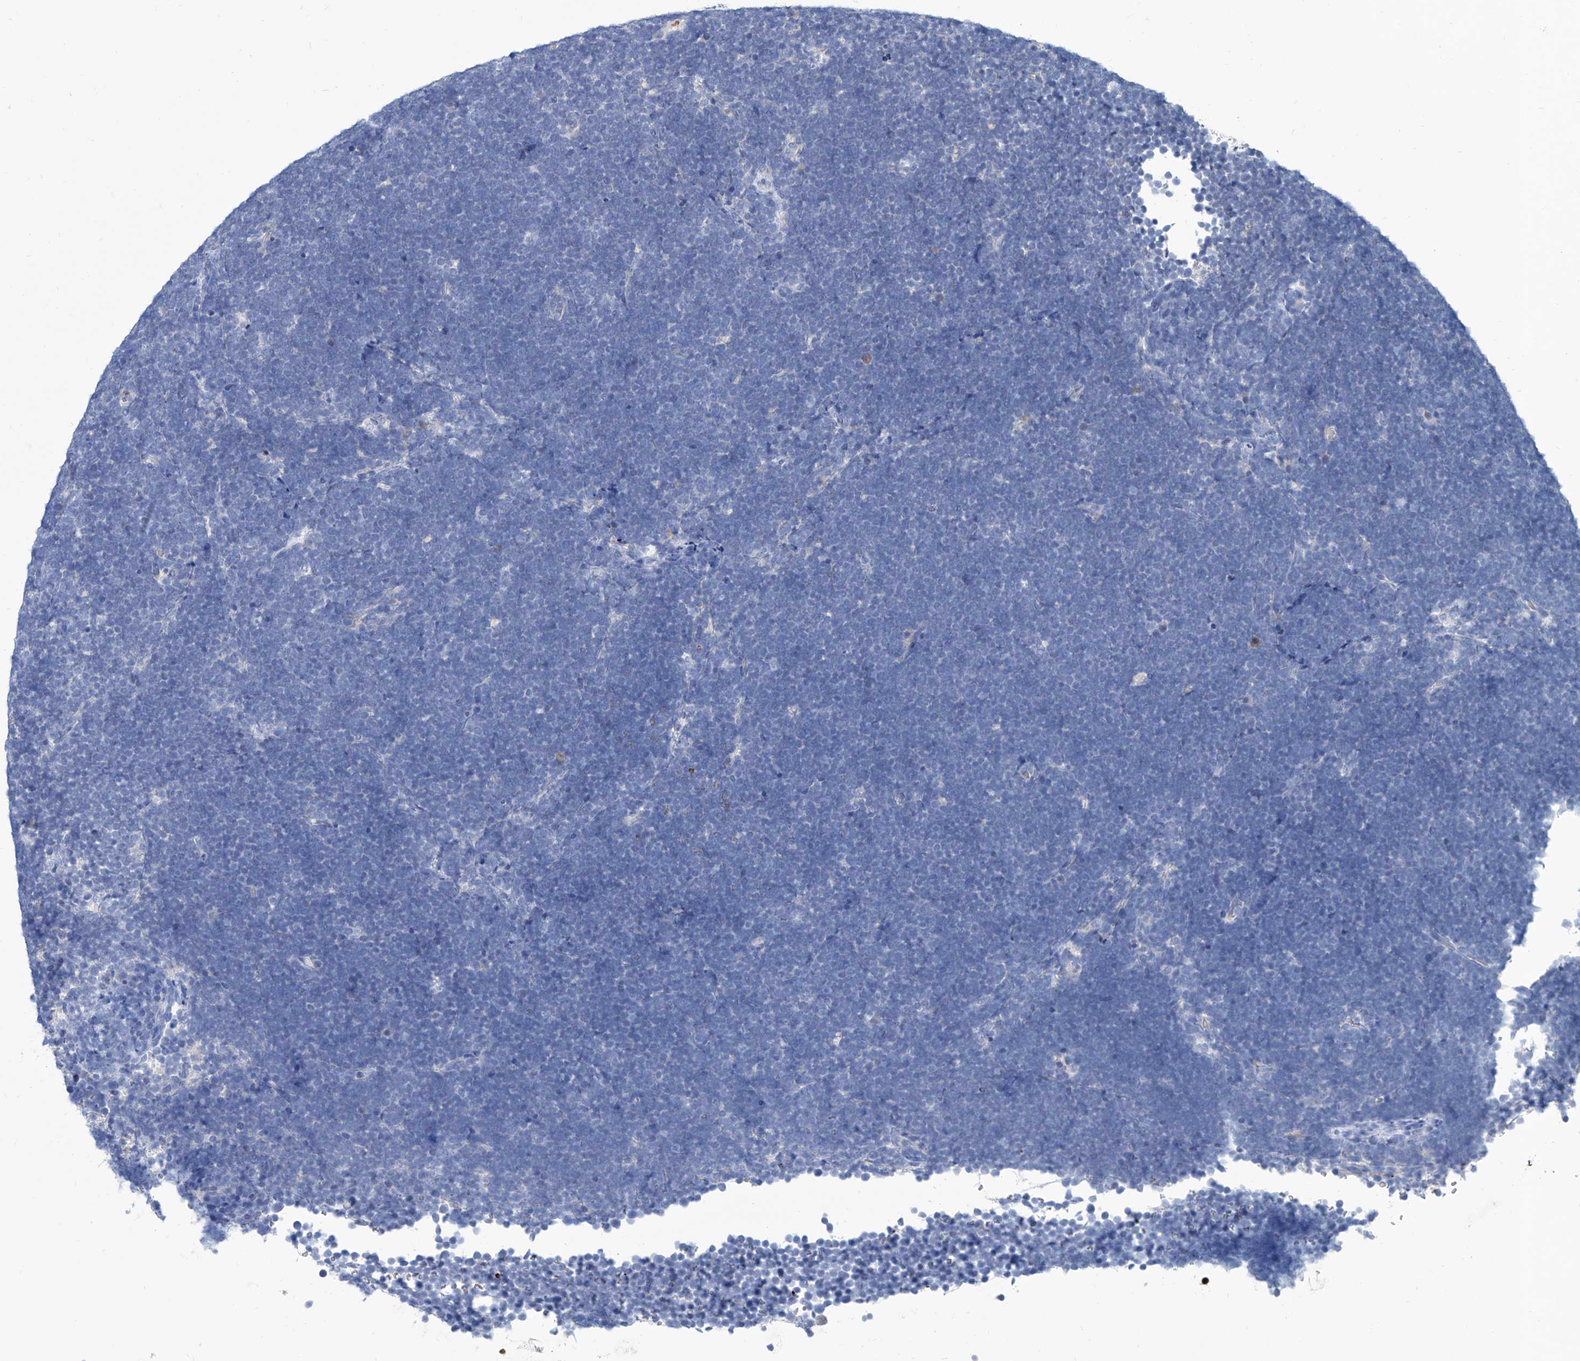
{"staining": {"intensity": "negative", "quantity": "none", "location": "none"}, "tissue": "lymphoma", "cell_type": "Tumor cells", "image_type": "cancer", "snomed": [{"axis": "morphology", "description": "Malignant lymphoma, non-Hodgkin's type, High grade"}, {"axis": "topography", "description": "Lymph node"}], "caption": "Immunohistochemical staining of human lymphoma demonstrates no significant positivity in tumor cells.", "gene": "FPR2", "patient": {"sex": "male", "age": 13}}